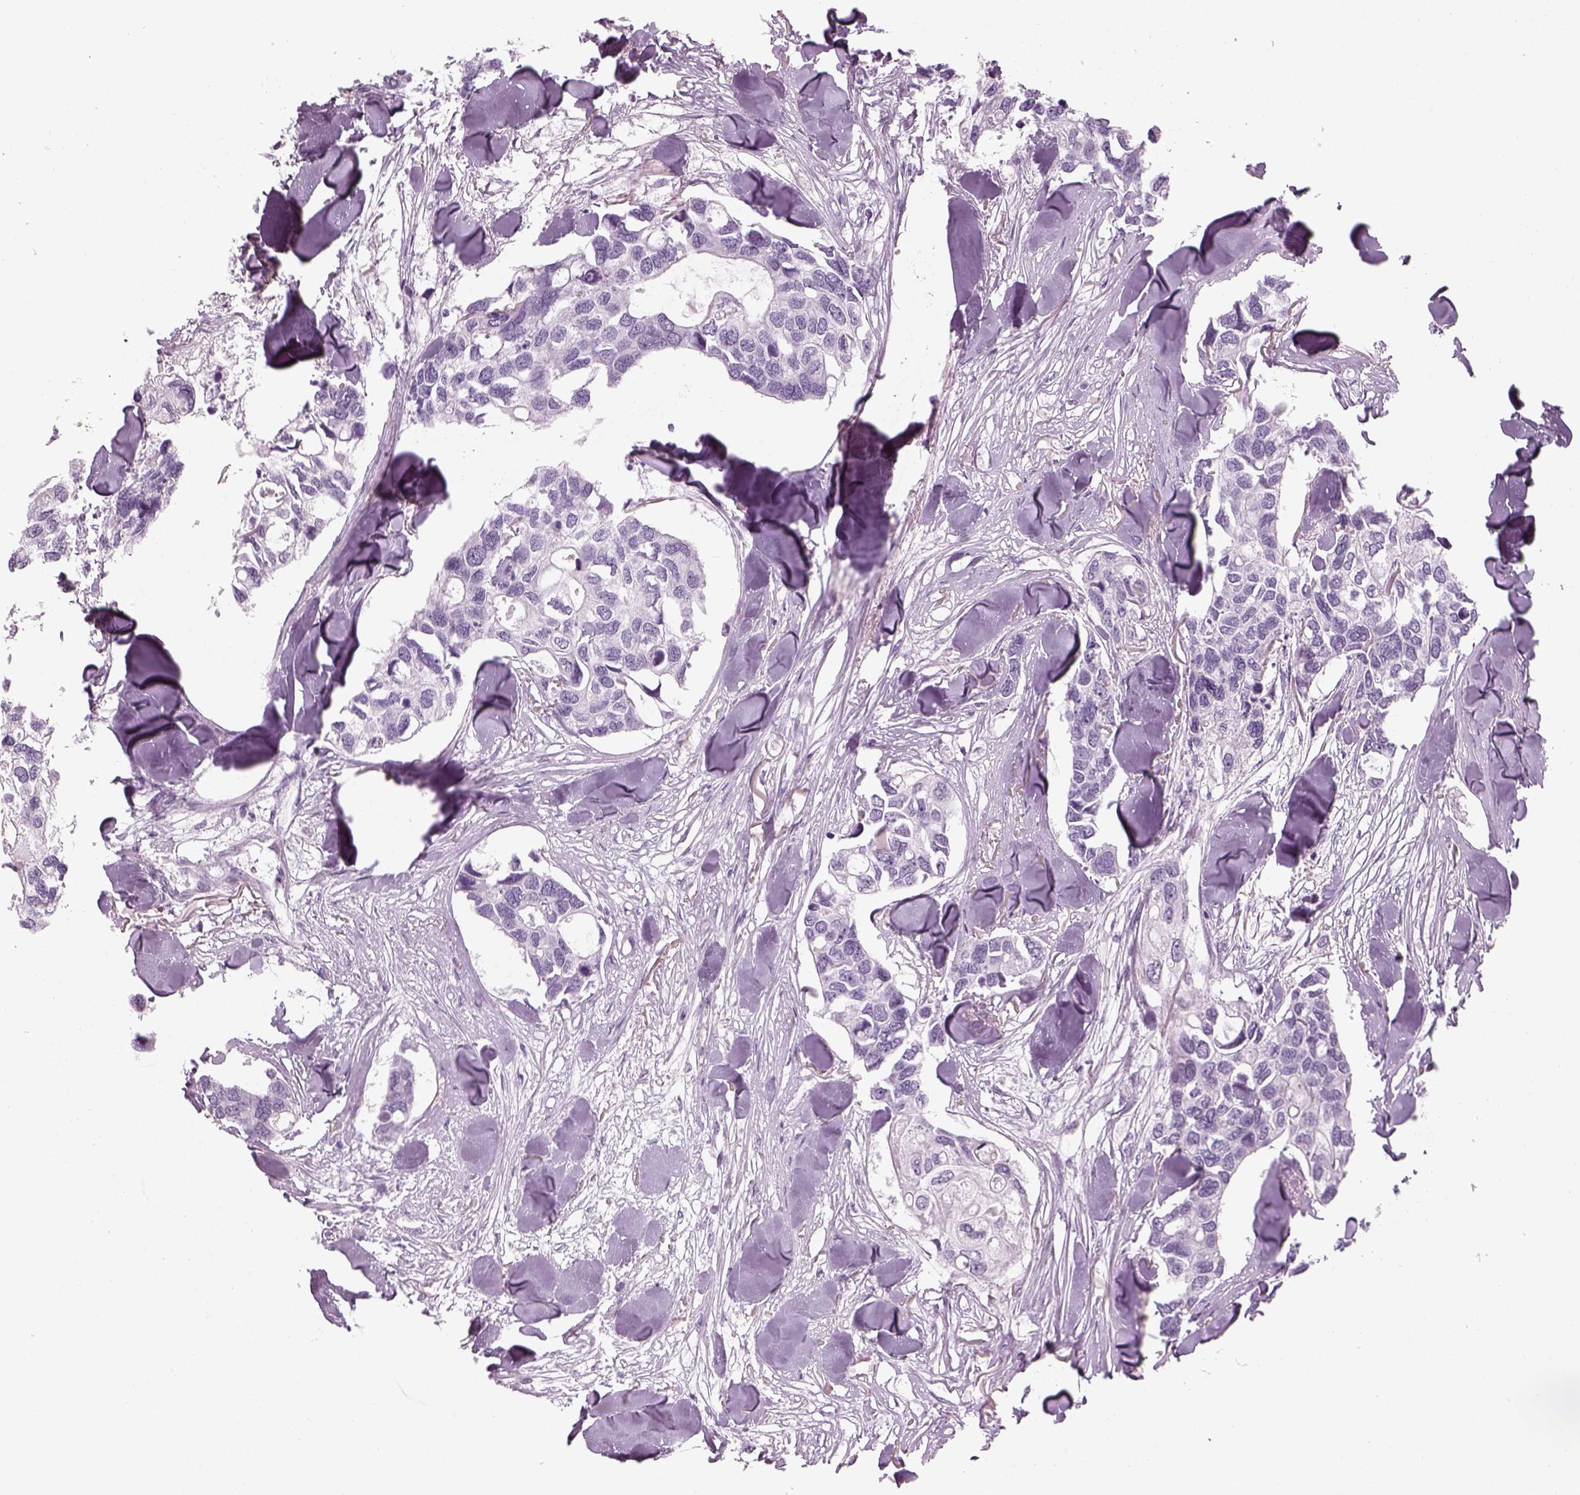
{"staining": {"intensity": "negative", "quantity": "none", "location": "none"}, "tissue": "breast cancer", "cell_type": "Tumor cells", "image_type": "cancer", "snomed": [{"axis": "morphology", "description": "Duct carcinoma"}, {"axis": "topography", "description": "Breast"}], "caption": "High power microscopy photomicrograph of an IHC histopathology image of breast cancer (invasive ductal carcinoma), revealing no significant positivity in tumor cells.", "gene": "SAG", "patient": {"sex": "female", "age": 83}}